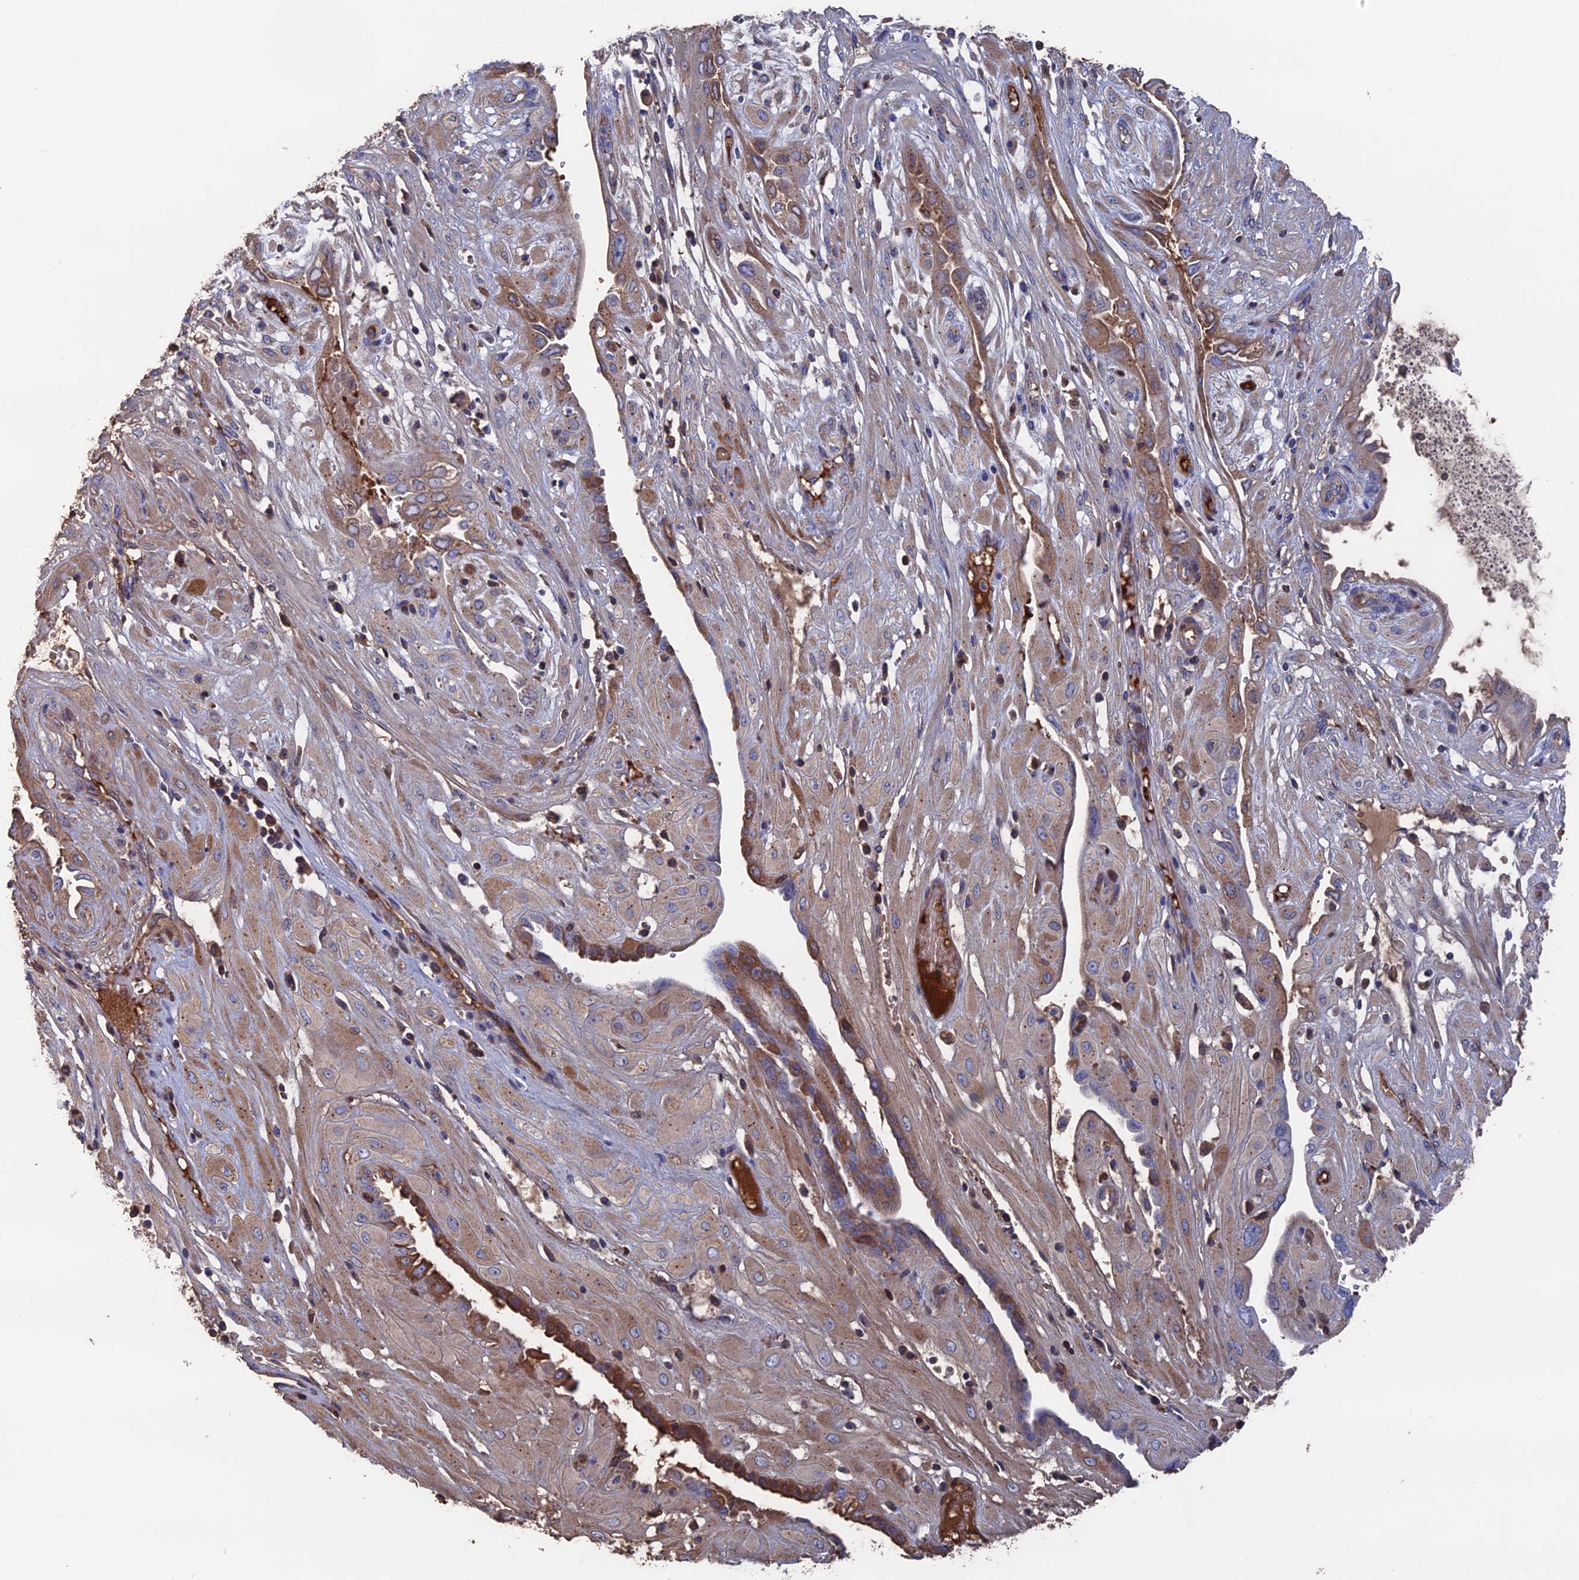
{"staining": {"intensity": "moderate", "quantity": "25%-75%", "location": "cytoplasmic/membranous"}, "tissue": "cervical cancer", "cell_type": "Tumor cells", "image_type": "cancer", "snomed": [{"axis": "morphology", "description": "Squamous cell carcinoma, NOS"}, {"axis": "topography", "description": "Cervix"}], "caption": "DAB (3,3'-diaminobenzidine) immunohistochemical staining of human squamous cell carcinoma (cervical) exhibits moderate cytoplasmic/membranous protein staining in approximately 25%-75% of tumor cells. The protein is shown in brown color, while the nuclei are stained blue.", "gene": "HPF1", "patient": {"sex": "female", "age": 36}}